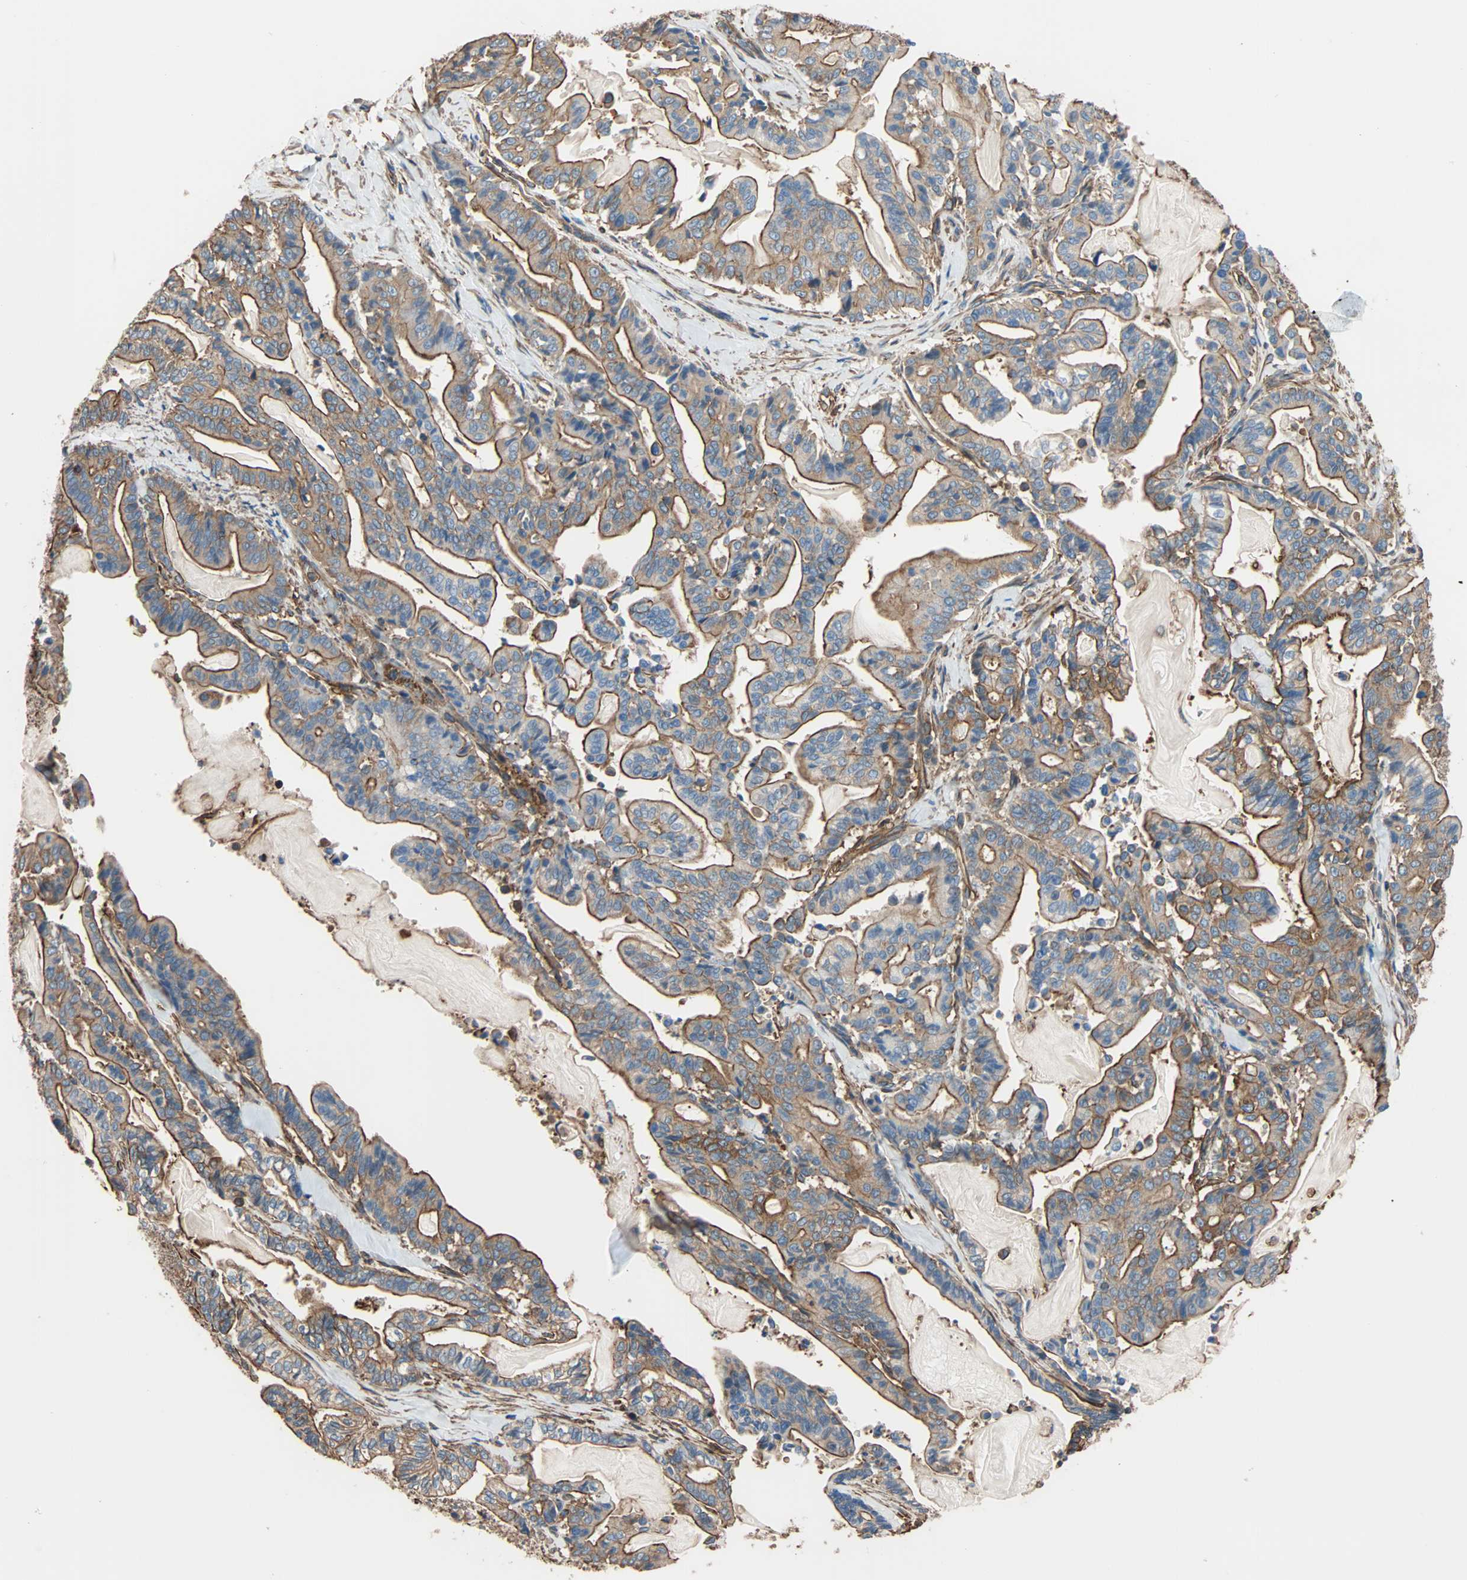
{"staining": {"intensity": "moderate", "quantity": "25%-75%", "location": "cytoplasmic/membranous"}, "tissue": "pancreatic cancer", "cell_type": "Tumor cells", "image_type": "cancer", "snomed": [{"axis": "morphology", "description": "Adenocarcinoma, NOS"}, {"axis": "topography", "description": "Pancreas"}], "caption": "Human adenocarcinoma (pancreatic) stained for a protein (brown) displays moderate cytoplasmic/membranous positive positivity in approximately 25%-75% of tumor cells.", "gene": "GALNT10", "patient": {"sex": "male", "age": 63}}